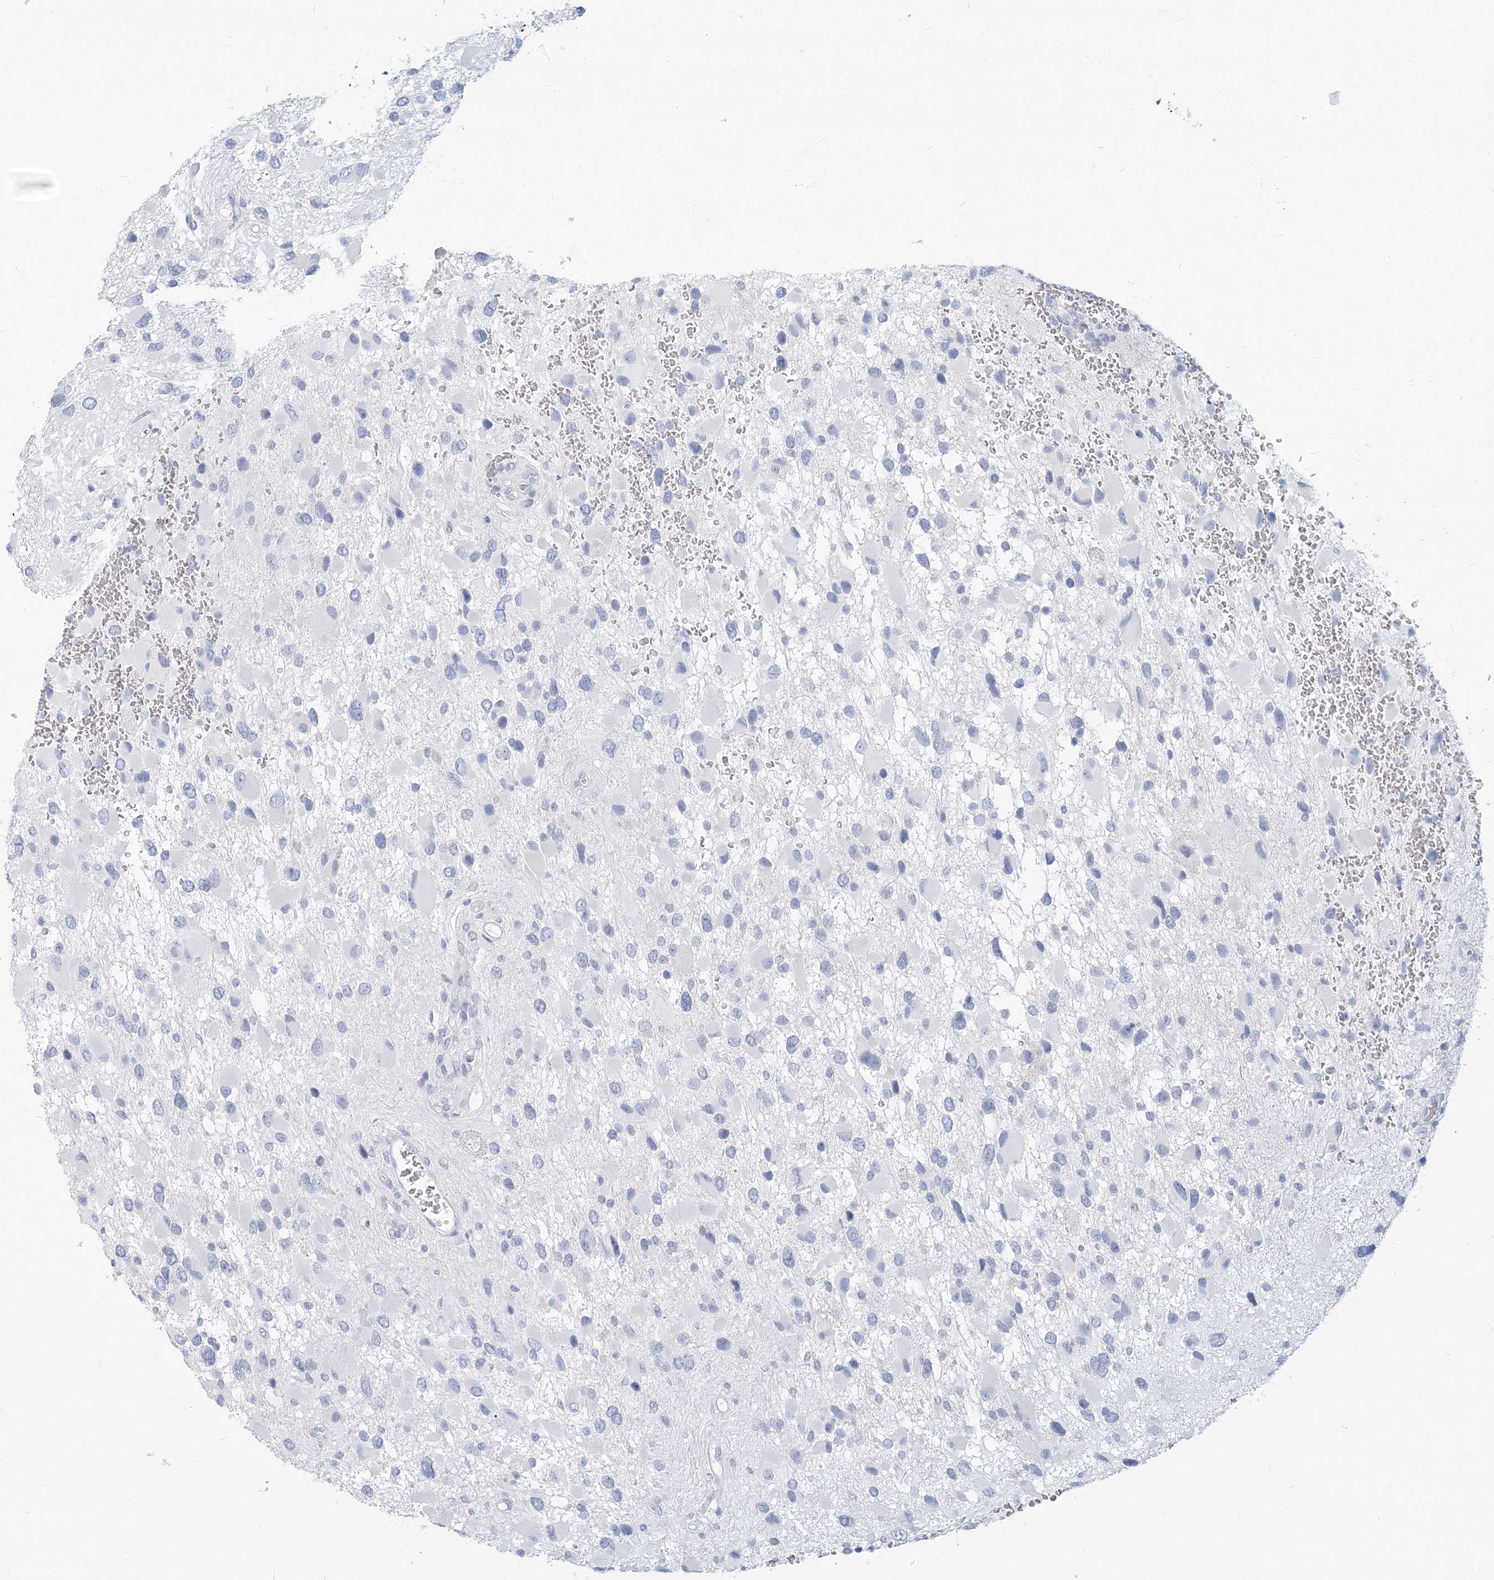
{"staining": {"intensity": "negative", "quantity": "none", "location": "none"}, "tissue": "glioma", "cell_type": "Tumor cells", "image_type": "cancer", "snomed": [{"axis": "morphology", "description": "Glioma, malignant, High grade"}, {"axis": "topography", "description": "Brain"}], "caption": "Immunohistochemistry (IHC) histopathology image of malignant glioma (high-grade) stained for a protein (brown), which shows no staining in tumor cells.", "gene": "CSN1S1", "patient": {"sex": "male", "age": 53}}